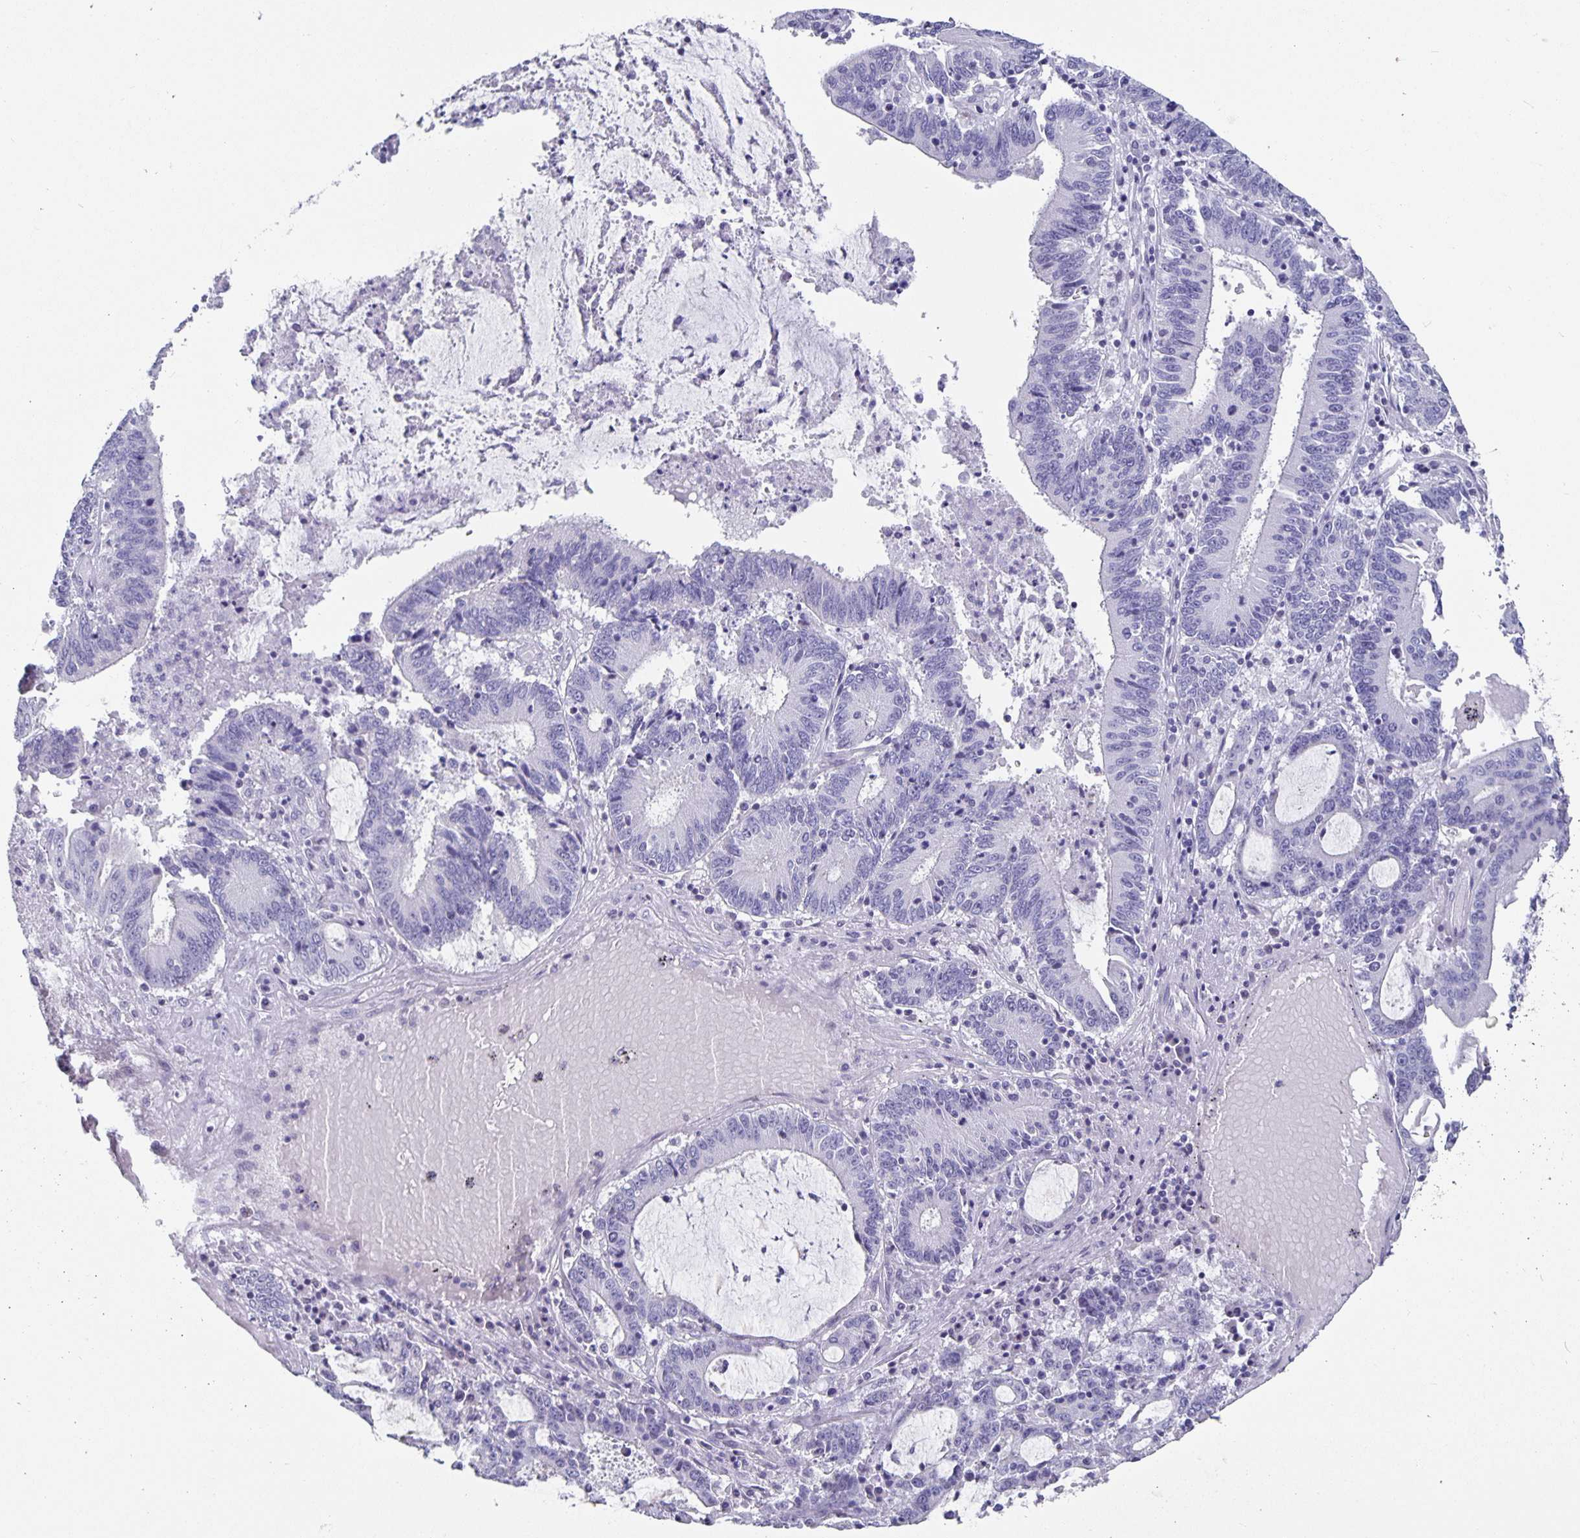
{"staining": {"intensity": "negative", "quantity": "none", "location": "none"}, "tissue": "stomach cancer", "cell_type": "Tumor cells", "image_type": "cancer", "snomed": [{"axis": "morphology", "description": "Adenocarcinoma, NOS"}, {"axis": "topography", "description": "Stomach, upper"}], "caption": "This is an immunohistochemistry (IHC) photomicrograph of stomach cancer. There is no expression in tumor cells.", "gene": "OLIG2", "patient": {"sex": "male", "age": 68}}